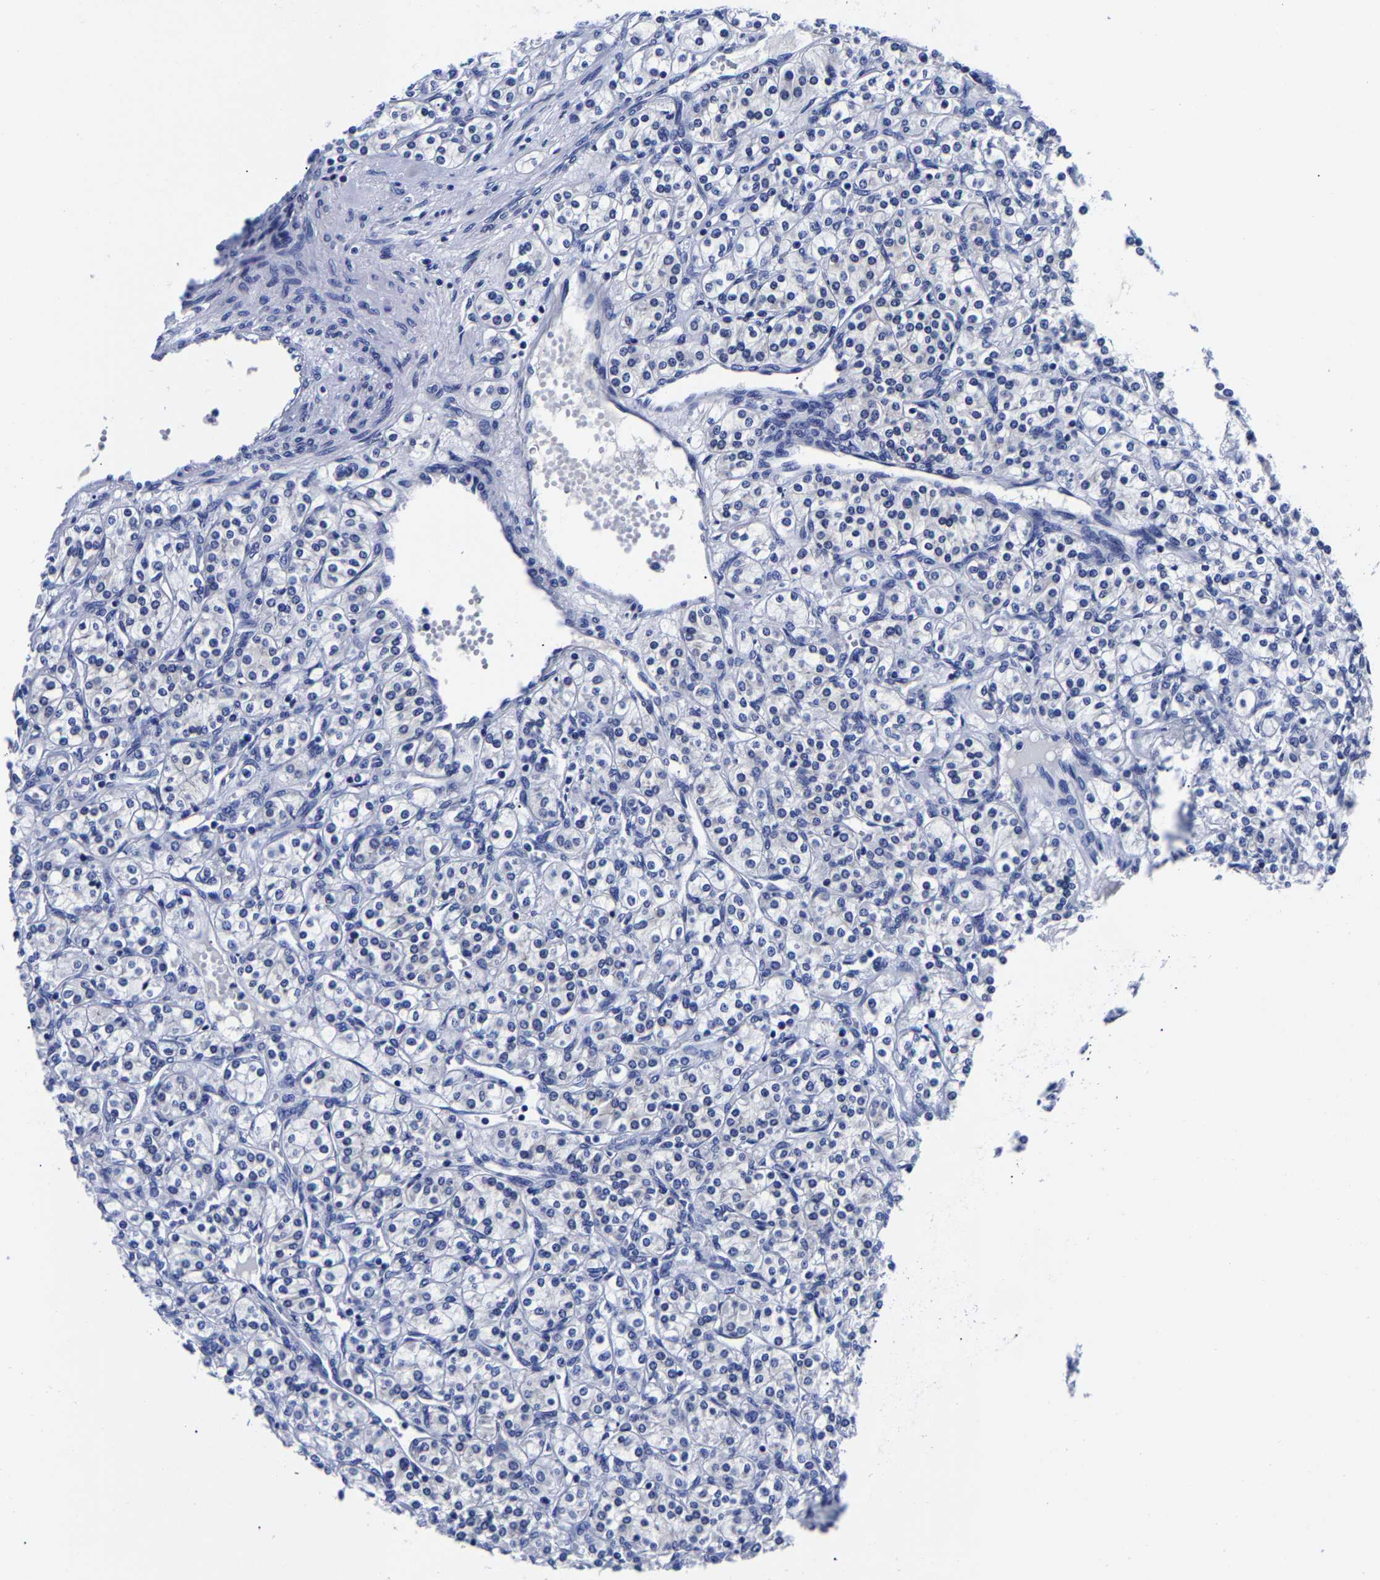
{"staining": {"intensity": "negative", "quantity": "none", "location": "none"}, "tissue": "renal cancer", "cell_type": "Tumor cells", "image_type": "cancer", "snomed": [{"axis": "morphology", "description": "Adenocarcinoma, NOS"}, {"axis": "topography", "description": "Kidney"}], "caption": "Human adenocarcinoma (renal) stained for a protein using IHC exhibits no positivity in tumor cells.", "gene": "CPA2", "patient": {"sex": "male", "age": 77}}